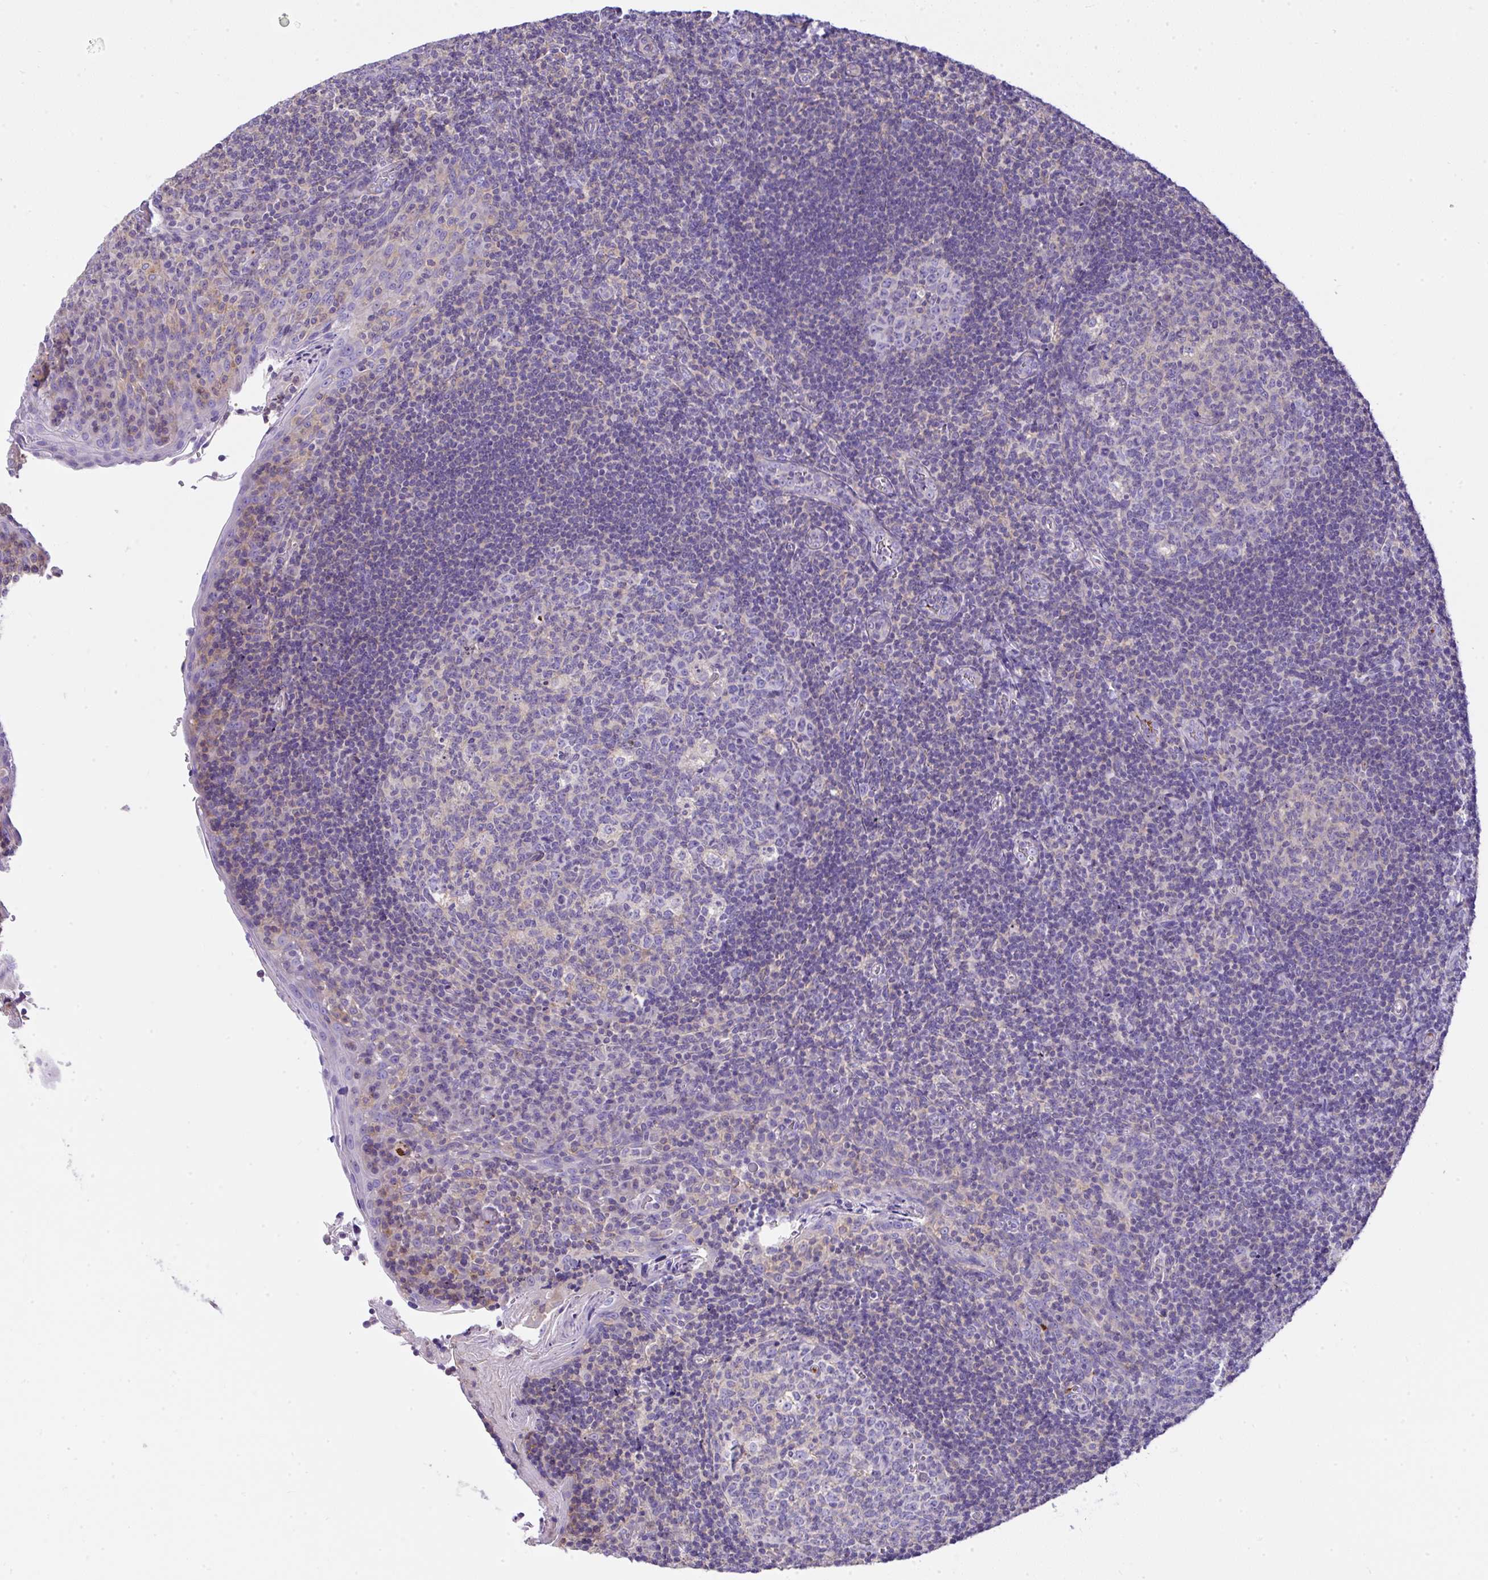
{"staining": {"intensity": "negative", "quantity": "none", "location": "none"}, "tissue": "tonsil", "cell_type": "Germinal center cells", "image_type": "normal", "snomed": [{"axis": "morphology", "description": "Normal tissue, NOS"}, {"axis": "topography", "description": "Tonsil"}], "caption": "This is an immunohistochemistry photomicrograph of normal tonsil. There is no positivity in germinal center cells.", "gene": "CCDC142", "patient": {"sex": "male", "age": 17}}